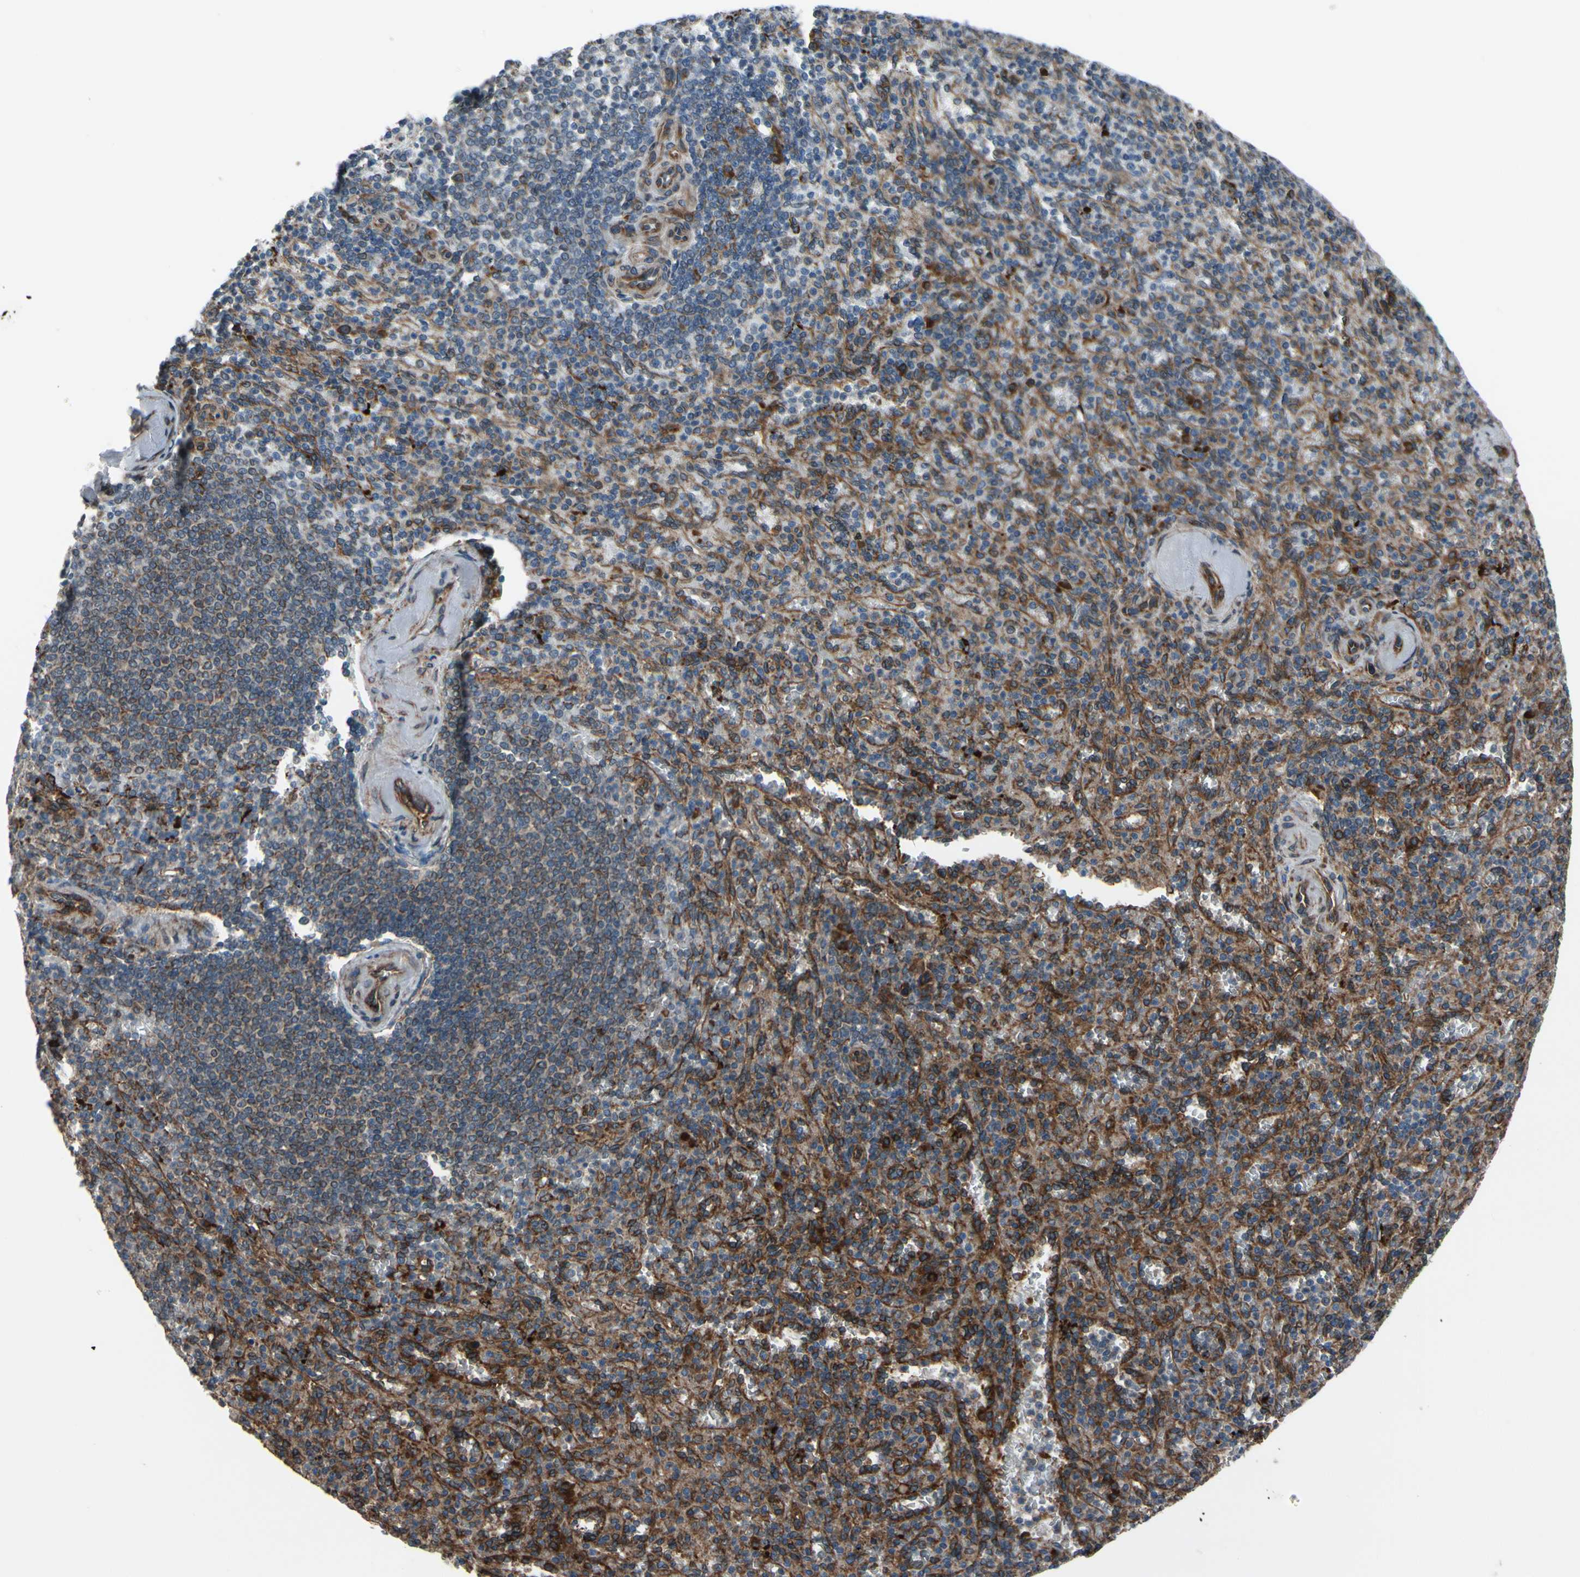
{"staining": {"intensity": "moderate", "quantity": "<25%", "location": "cytoplasmic/membranous"}, "tissue": "spleen", "cell_type": "Cells in red pulp", "image_type": "normal", "snomed": [{"axis": "morphology", "description": "Normal tissue, NOS"}, {"axis": "topography", "description": "Spleen"}], "caption": "A low amount of moderate cytoplasmic/membranous positivity is appreciated in about <25% of cells in red pulp in benign spleen.", "gene": "CLCC1", "patient": {"sex": "female", "age": 74}}